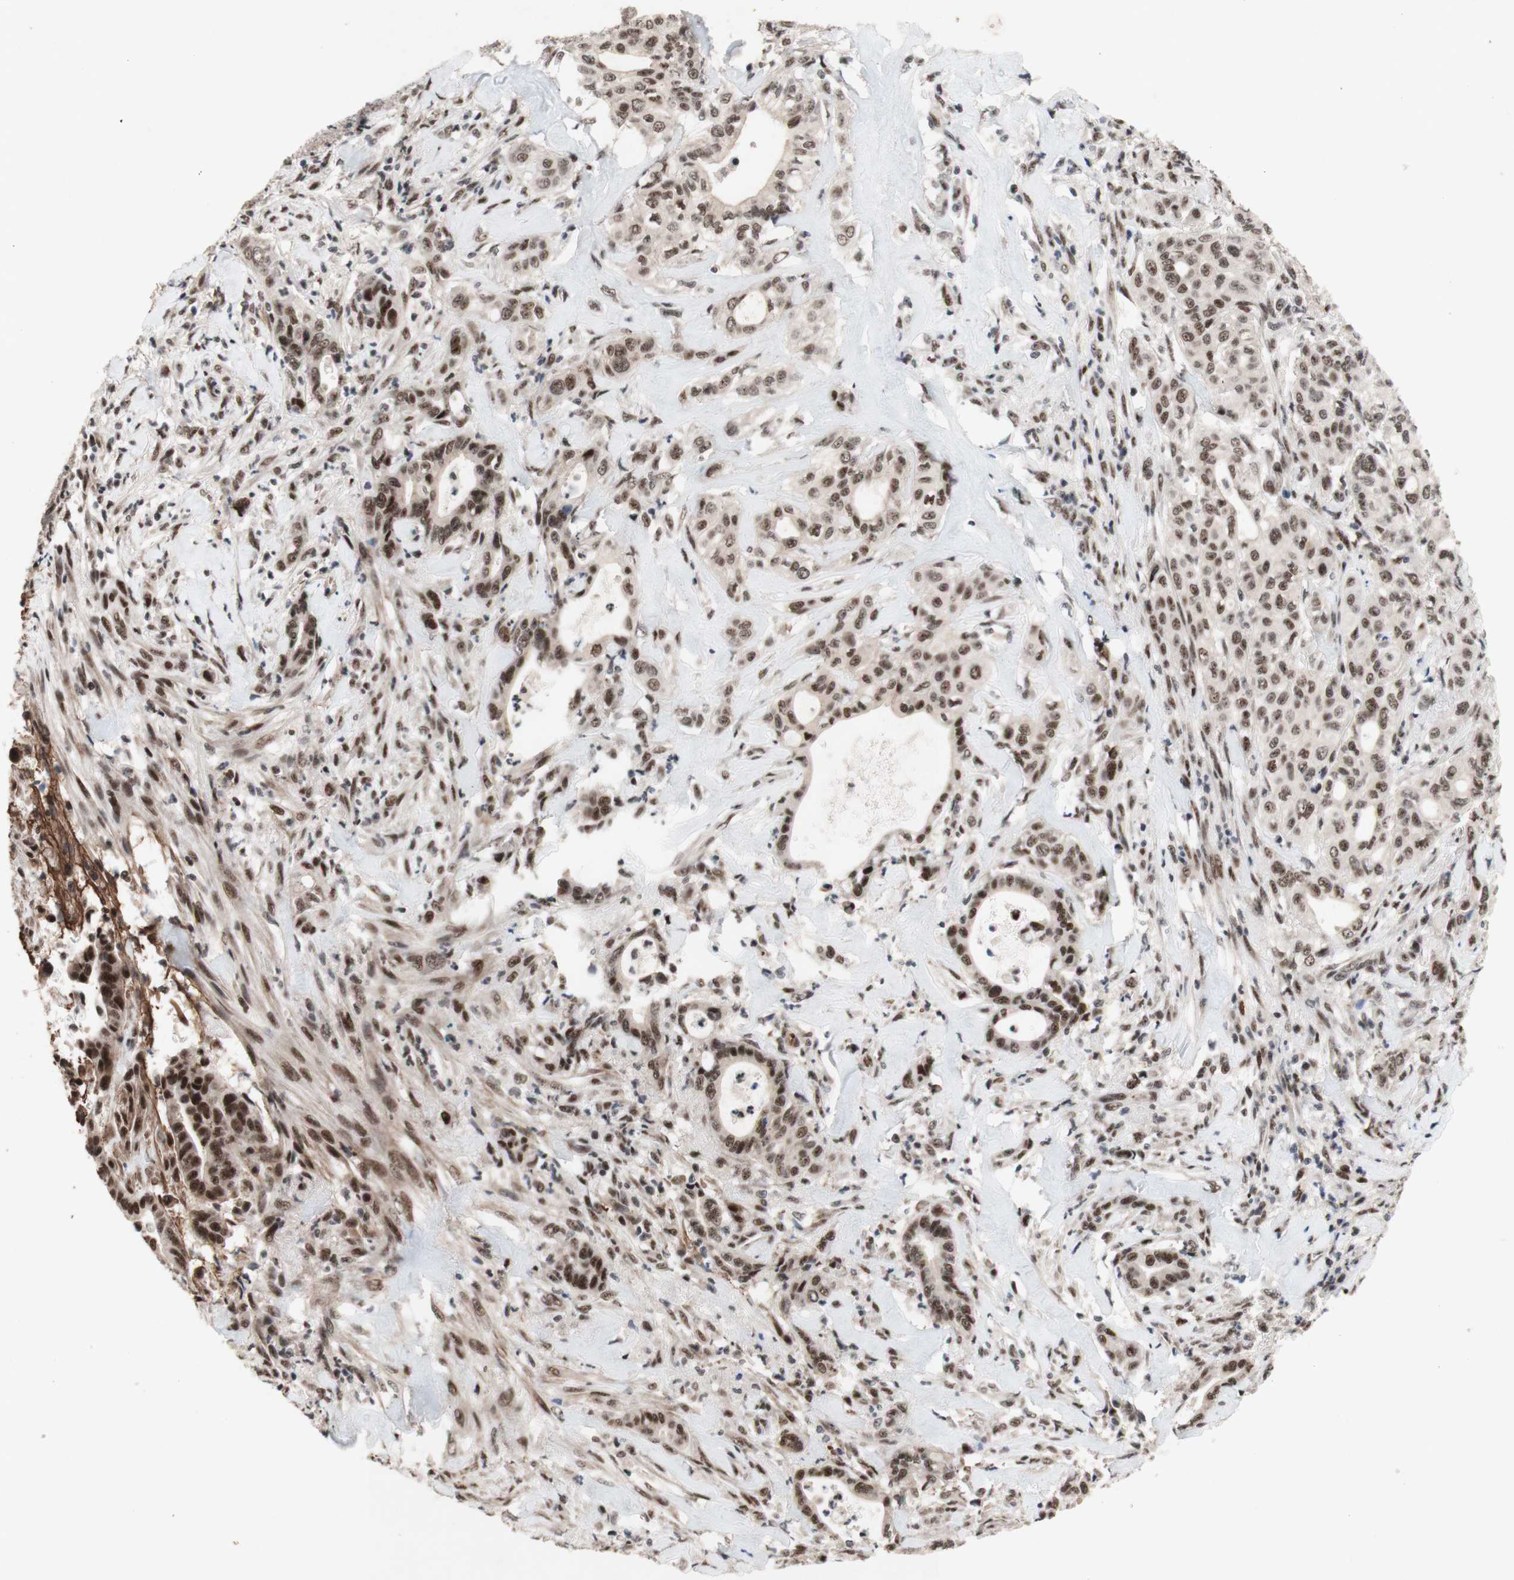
{"staining": {"intensity": "strong", "quantity": ">75%", "location": "nuclear"}, "tissue": "liver cancer", "cell_type": "Tumor cells", "image_type": "cancer", "snomed": [{"axis": "morphology", "description": "Cholangiocarcinoma"}, {"axis": "topography", "description": "Liver"}], "caption": "Liver cancer stained with DAB IHC reveals high levels of strong nuclear staining in about >75% of tumor cells.", "gene": "TLE1", "patient": {"sex": "female", "age": 67}}